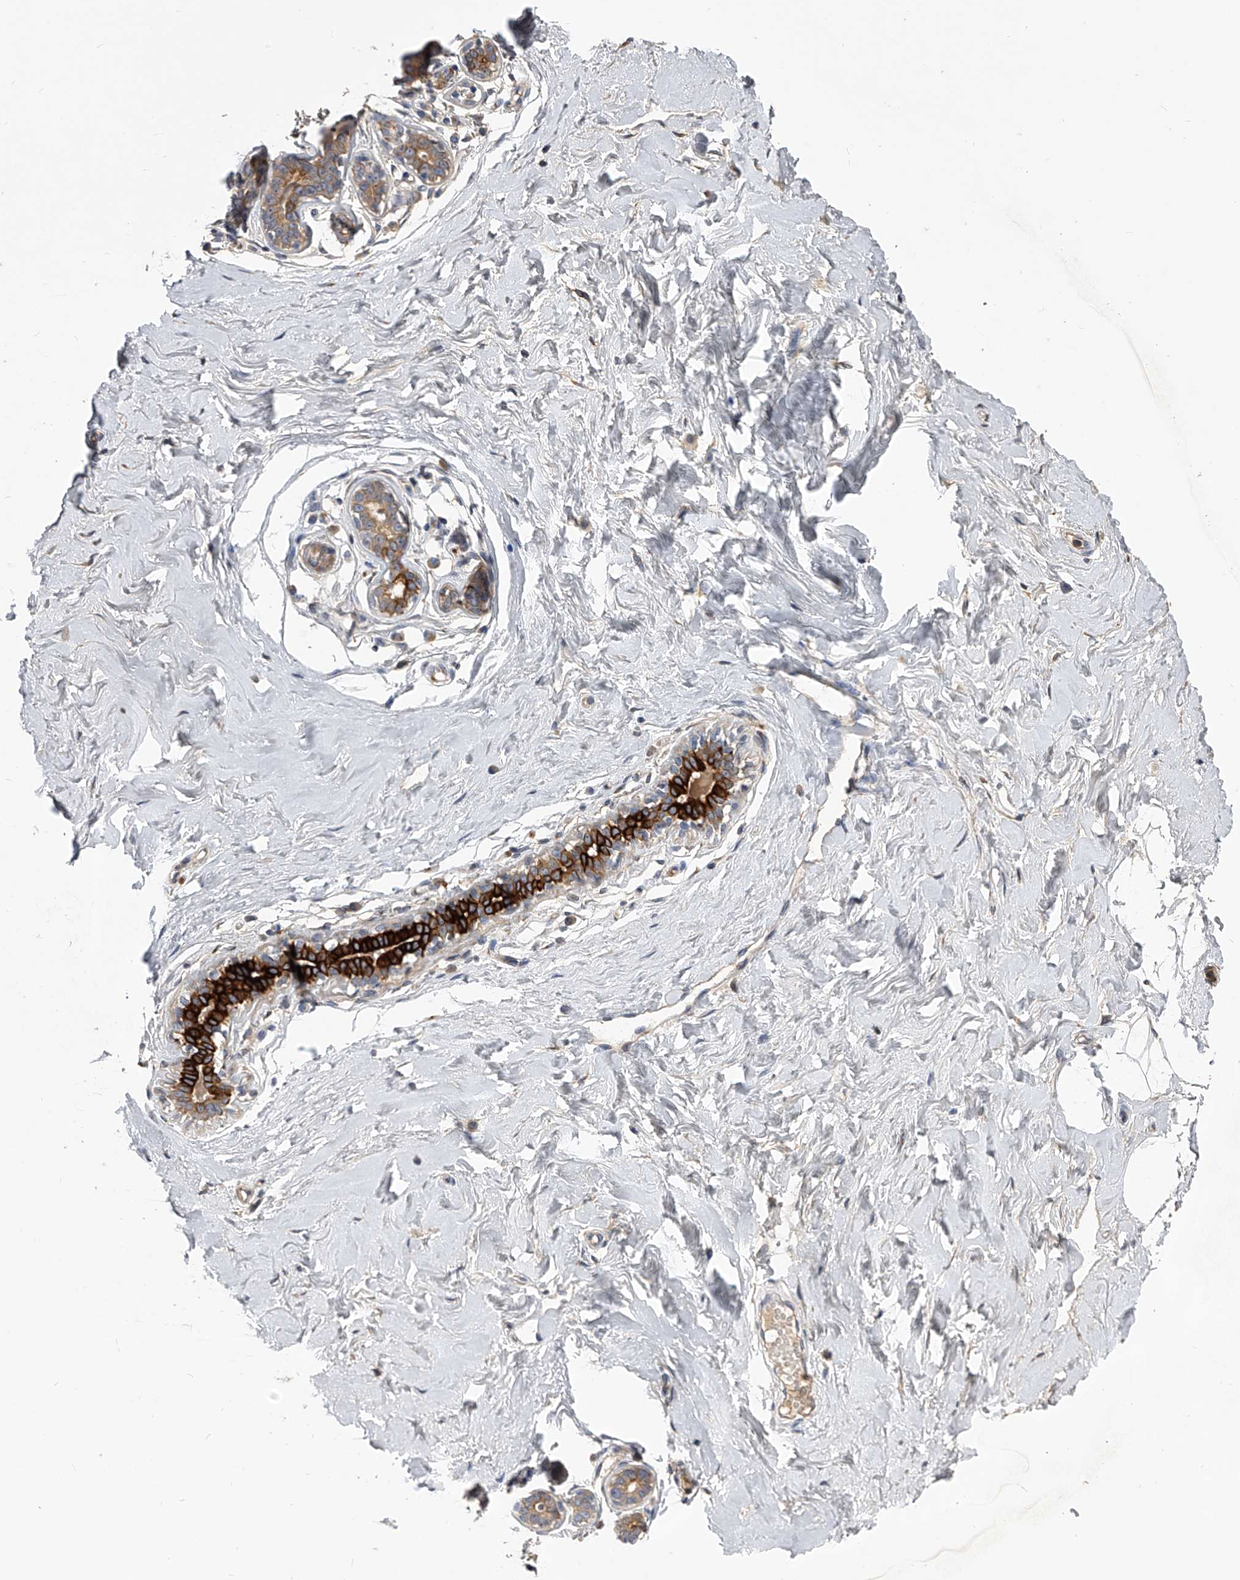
{"staining": {"intensity": "negative", "quantity": "none", "location": "none"}, "tissue": "breast", "cell_type": "Adipocytes", "image_type": "normal", "snomed": [{"axis": "morphology", "description": "Normal tissue, NOS"}, {"axis": "morphology", "description": "Adenoma, NOS"}, {"axis": "topography", "description": "Breast"}], "caption": "Immunohistochemical staining of benign breast shows no significant staining in adipocytes.", "gene": "MDN1", "patient": {"sex": "female", "age": 23}}